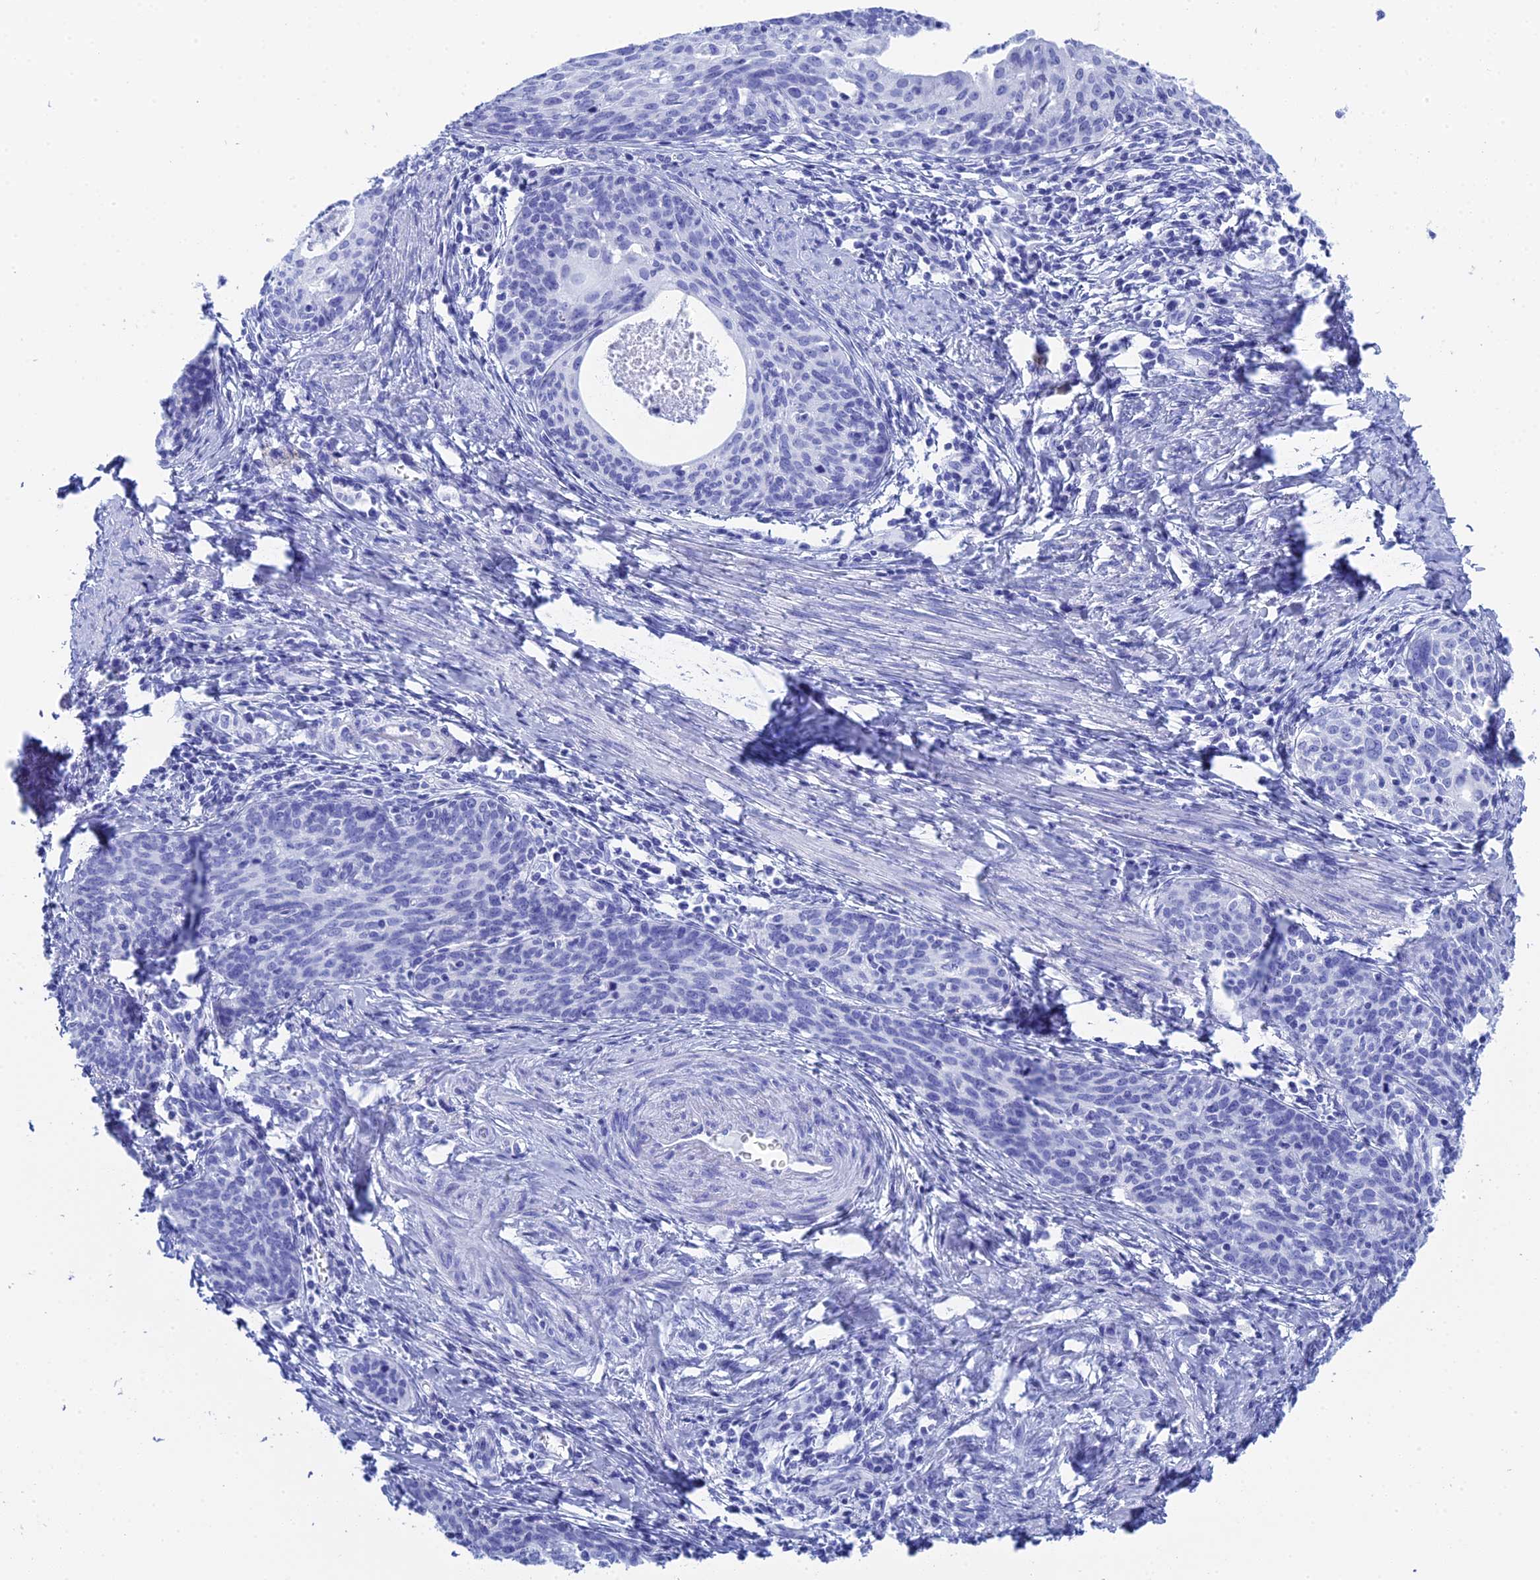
{"staining": {"intensity": "negative", "quantity": "none", "location": "none"}, "tissue": "cervical cancer", "cell_type": "Tumor cells", "image_type": "cancer", "snomed": [{"axis": "morphology", "description": "Squamous cell carcinoma, NOS"}, {"axis": "topography", "description": "Cervix"}], "caption": "DAB (3,3'-diaminobenzidine) immunohistochemical staining of human squamous cell carcinoma (cervical) reveals no significant staining in tumor cells. (DAB (3,3'-diaminobenzidine) immunohistochemistry with hematoxylin counter stain).", "gene": "TEX101", "patient": {"sex": "female", "age": 52}}